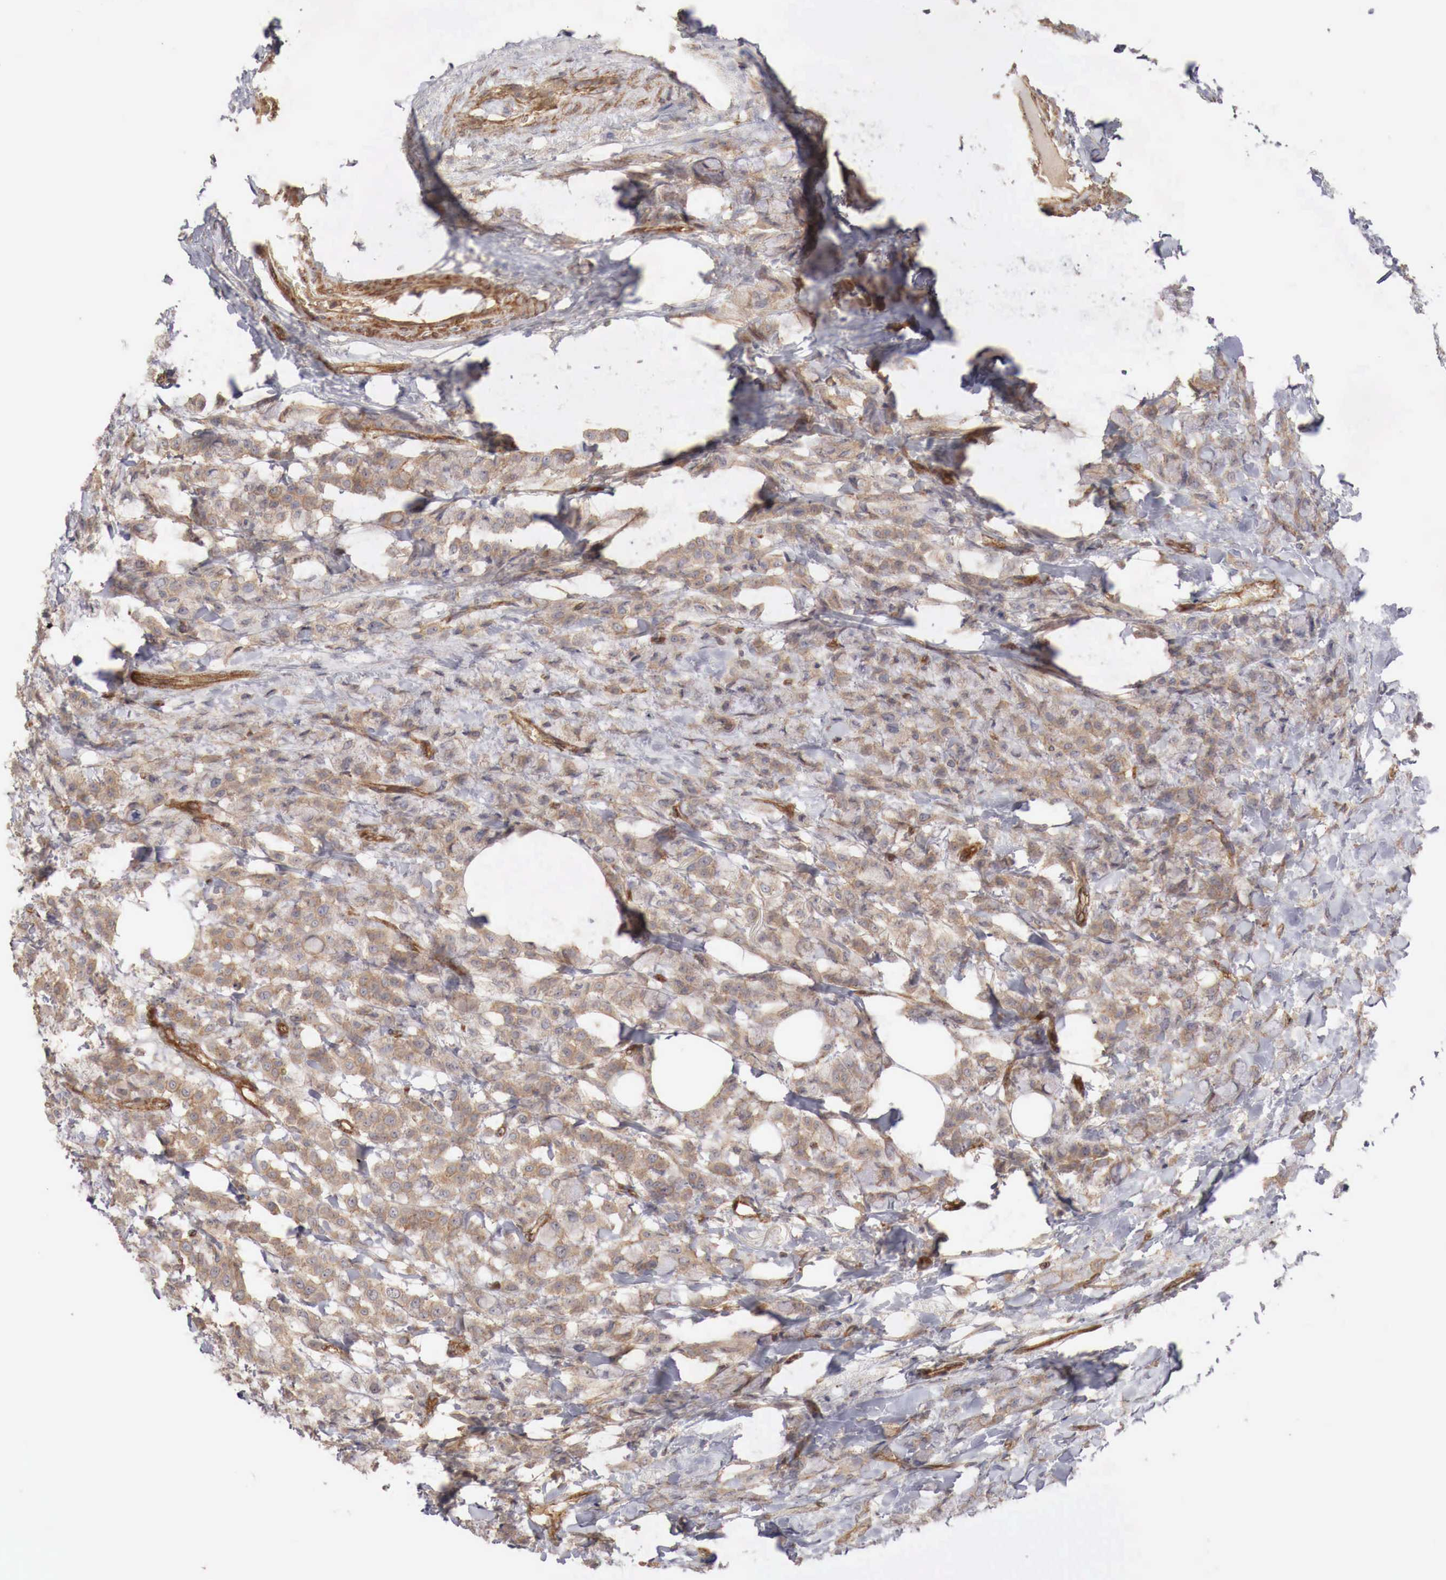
{"staining": {"intensity": "weak", "quantity": ">75%", "location": "cytoplasmic/membranous"}, "tissue": "breast cancer", "cell_type": "Tumor cells", "image_type": "cancer", "snomed": [{"axis": "morphology", "description": "Lobular carcinoma"}, {"axis": "topography", "description": "Breast"}], "caption": "Immunohistochemical staining of breast cancer displays low levels of weak cytoplasmic/membranous protein staining in about >75% of tumor cells.", "gene": "ARMCX4", "patient": {"sex": "female", "age": 85}}